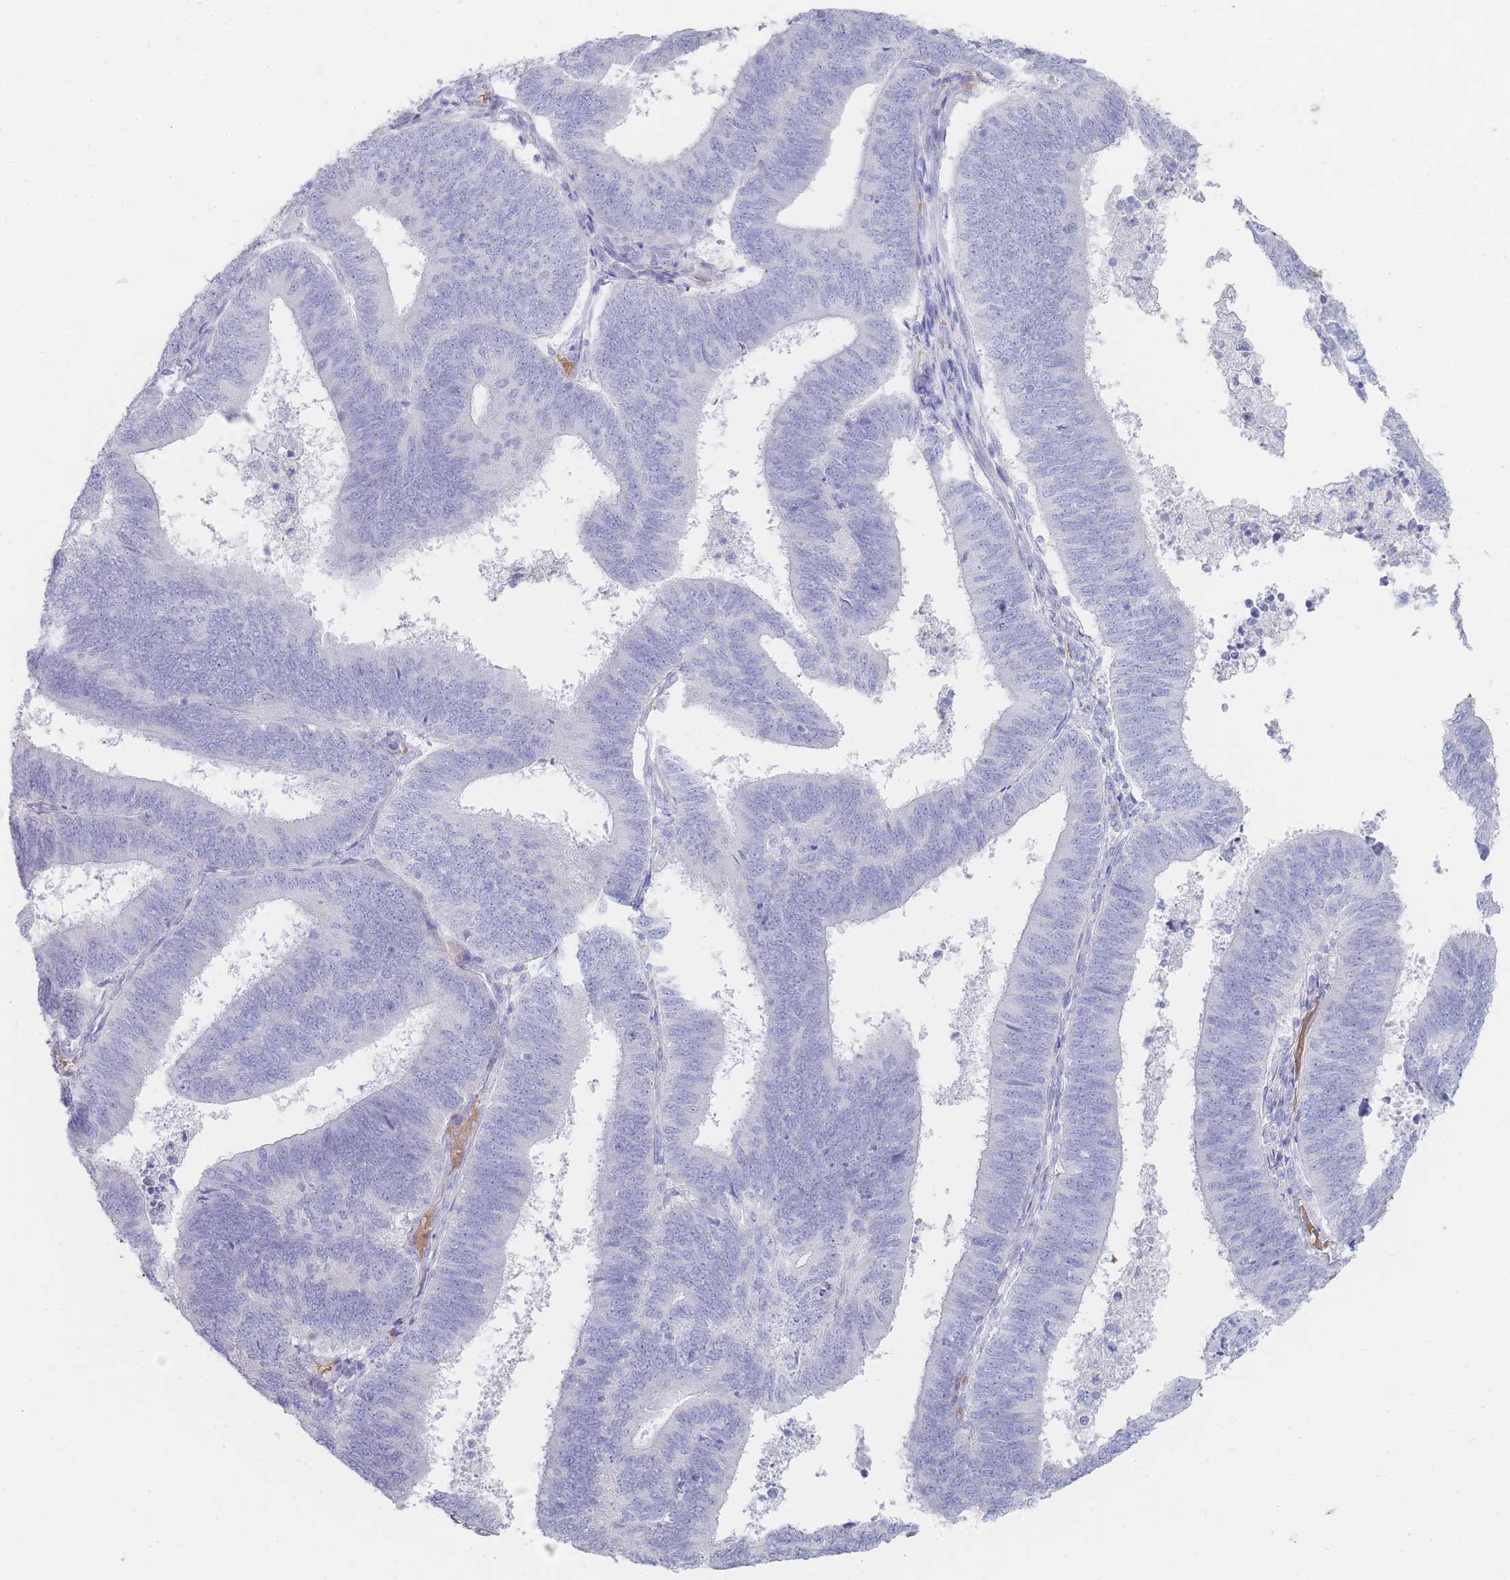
{"staining": {"intensity": "negative", "quantity": "none", "location": "none"}, "tissue": "endometrial cancer", "cell_type": "Tumor cells", "image_type": "cancer", "snomed": [{"axis": "morphology", "description": "Adenocarcinoma, NOS"}, {"axis": "topography", "description": "Endometrium"}], "caption": "This is a histopathology image of immunohistochemistry (IHC) staining of endometrial cancer (adenocarcinoma), which shows no staining in tumor cells.", "gene": "HBG2", "patient": {"sex": "female", "age": 70}}